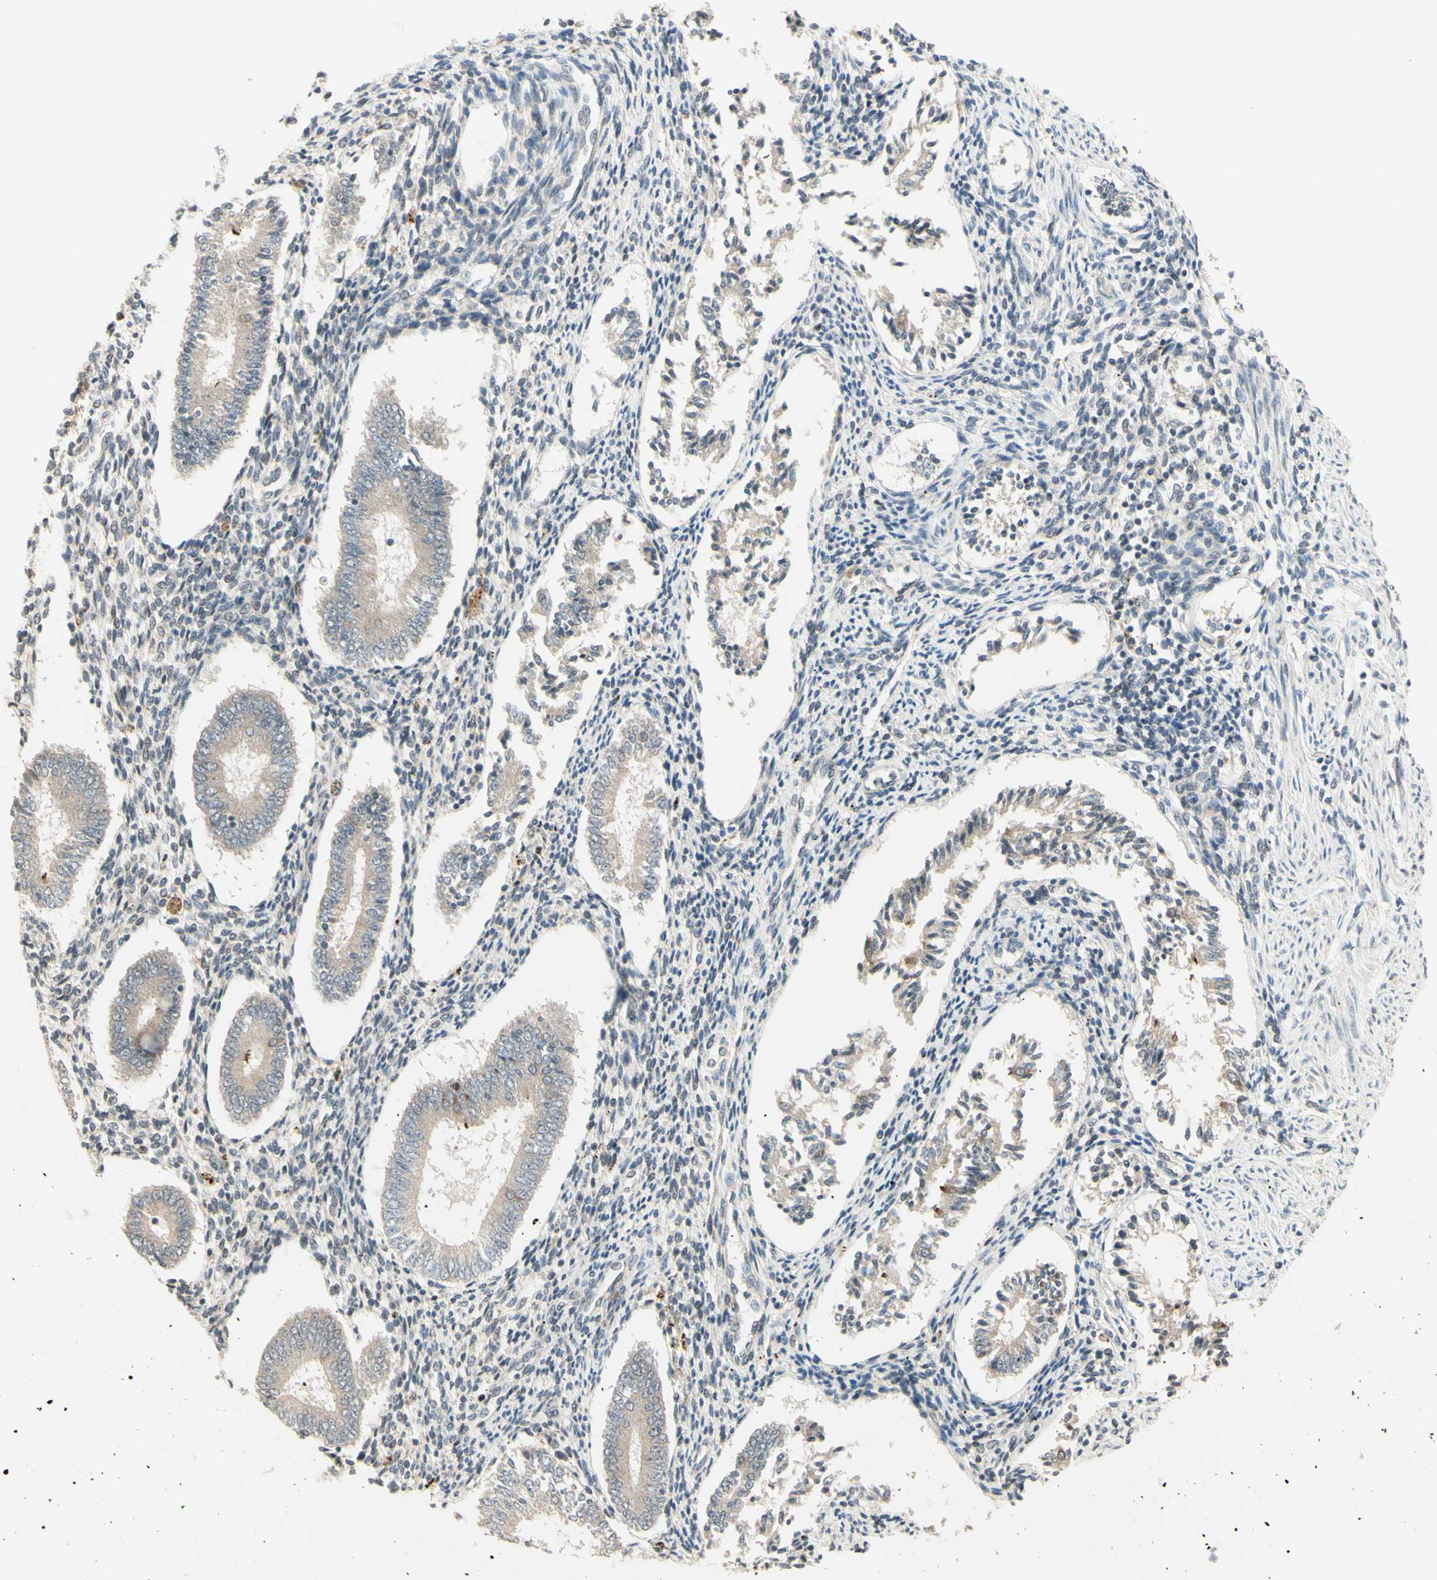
{"staining": {"intensity": "weak", "quantity": ">75%", "location": "cytoplasmic/membranous"}, "tissue": "endometrium", "cell_type": "Cells in endometrial stroma", "image_type": "normal", "snomed": [{"axis": "morphology", "description": "Normal tissue, NOS"}, {"axis": "topography", "description": "Endometrium"}], "caption": "The photomicrograph exhibits immunohistochemical staining of unremarkable endometrium. There is weak cytoplasmic/membranous expression is present in approximately >75% of cells in endometrial stroma. The staining is performed using DAB brown chromogen to label protein expression. The nuclei are counter-stained blue using hematoxylin.", "gene": "ZW10", "patient": {"sex": "female", "age": 42}}